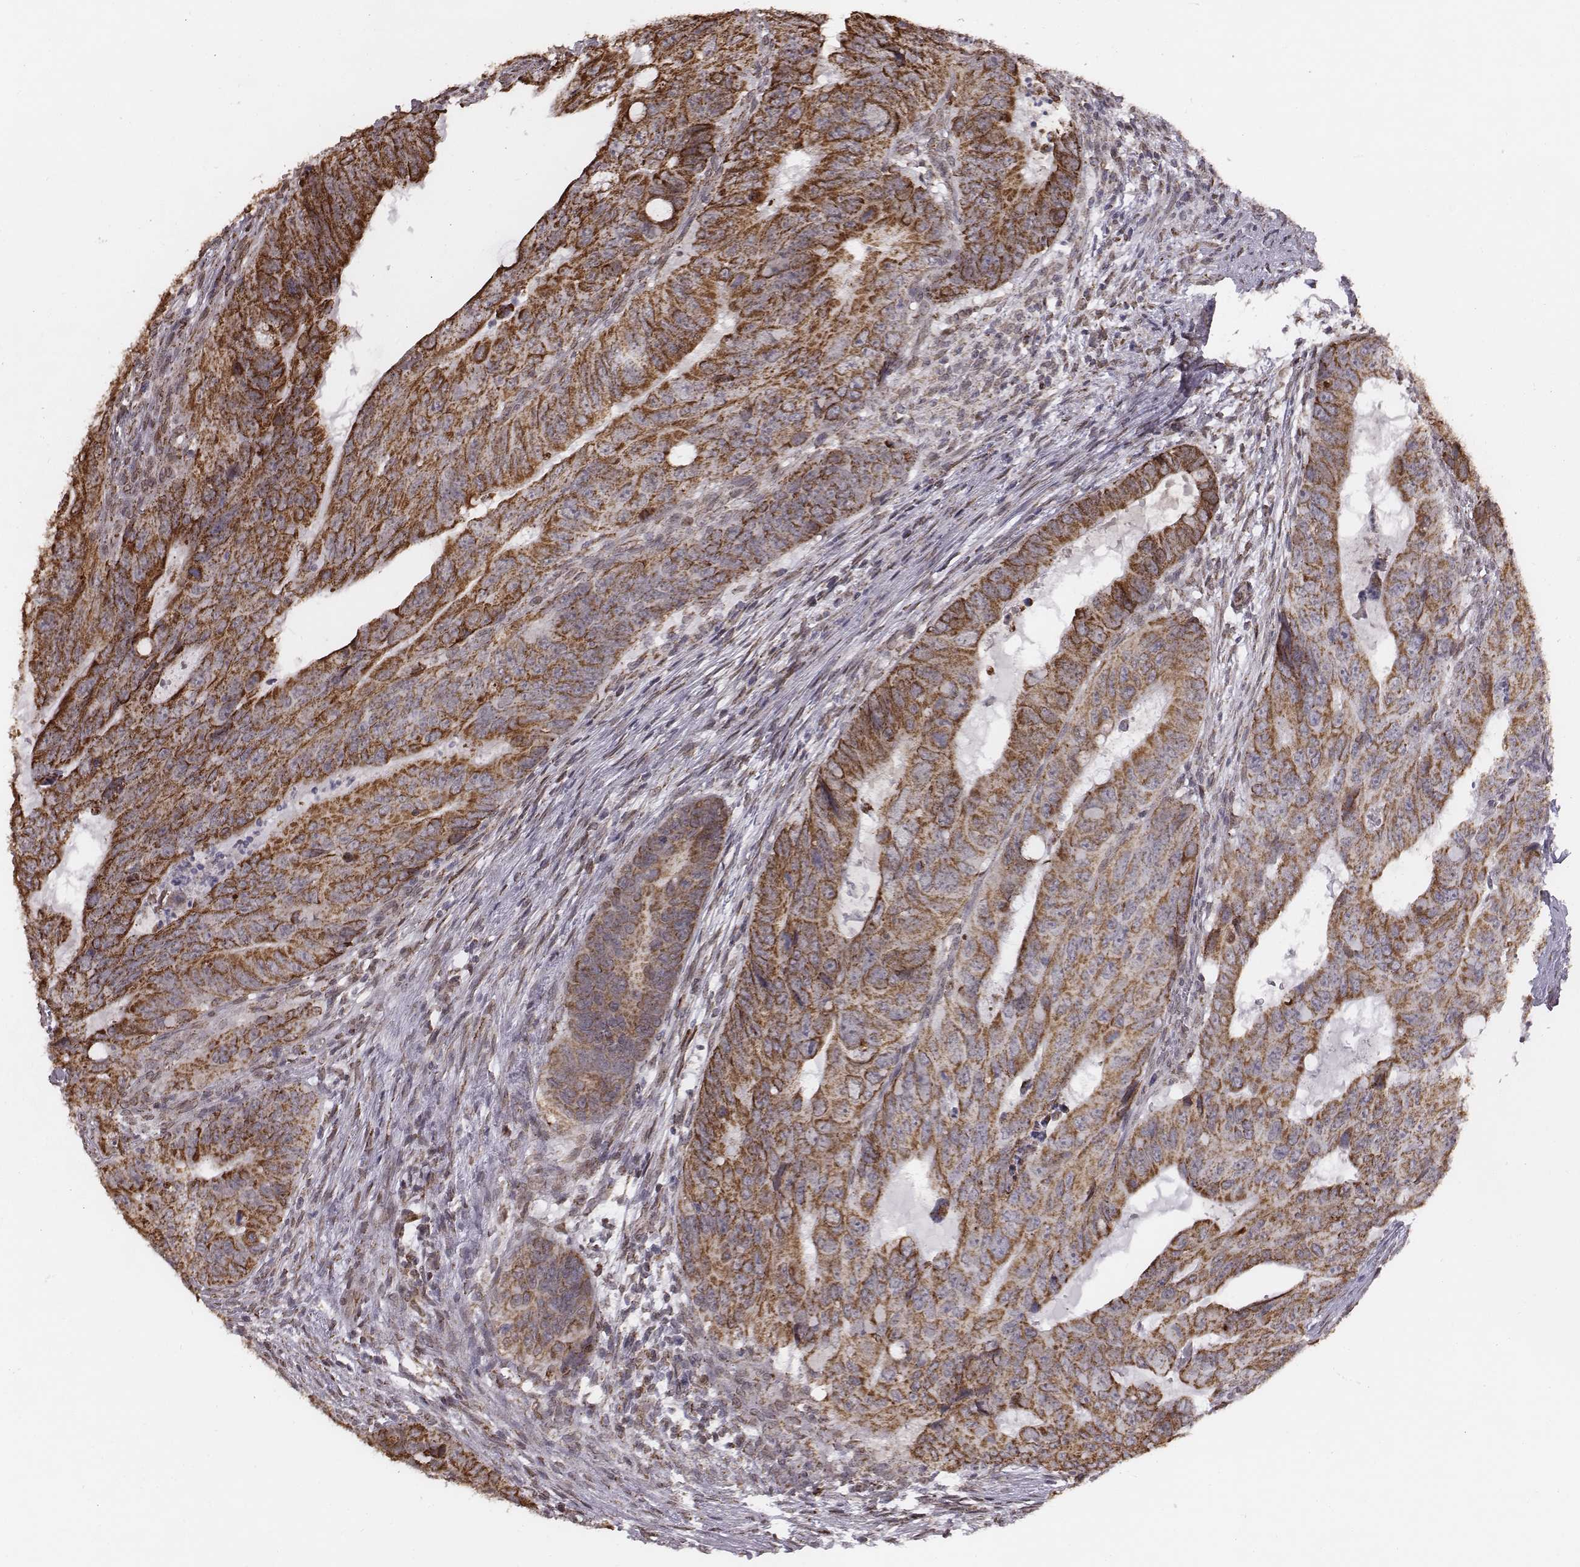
{"staining": {"intensity": "strong", "quantity": "25%-75%", "location": "cytoplasmic/membranous"}, "tissue": "colorectal cancer", "cell_type": "Tumor cells", "image_type": "cancer", "snomed": [{"axis": "morphology", "description": "Adenocarcinoma, NOS"}, {"axis": "topography", "description": "Colon"}], "caption": "Immunohistochemical staining of human colorectal cancer reveals high levels of strong cytoplasmic/membranous expression in about 25%-75% of tumor cells.", "gene": "ACOT2", "patient": {"sex": "male", "age": 79}}